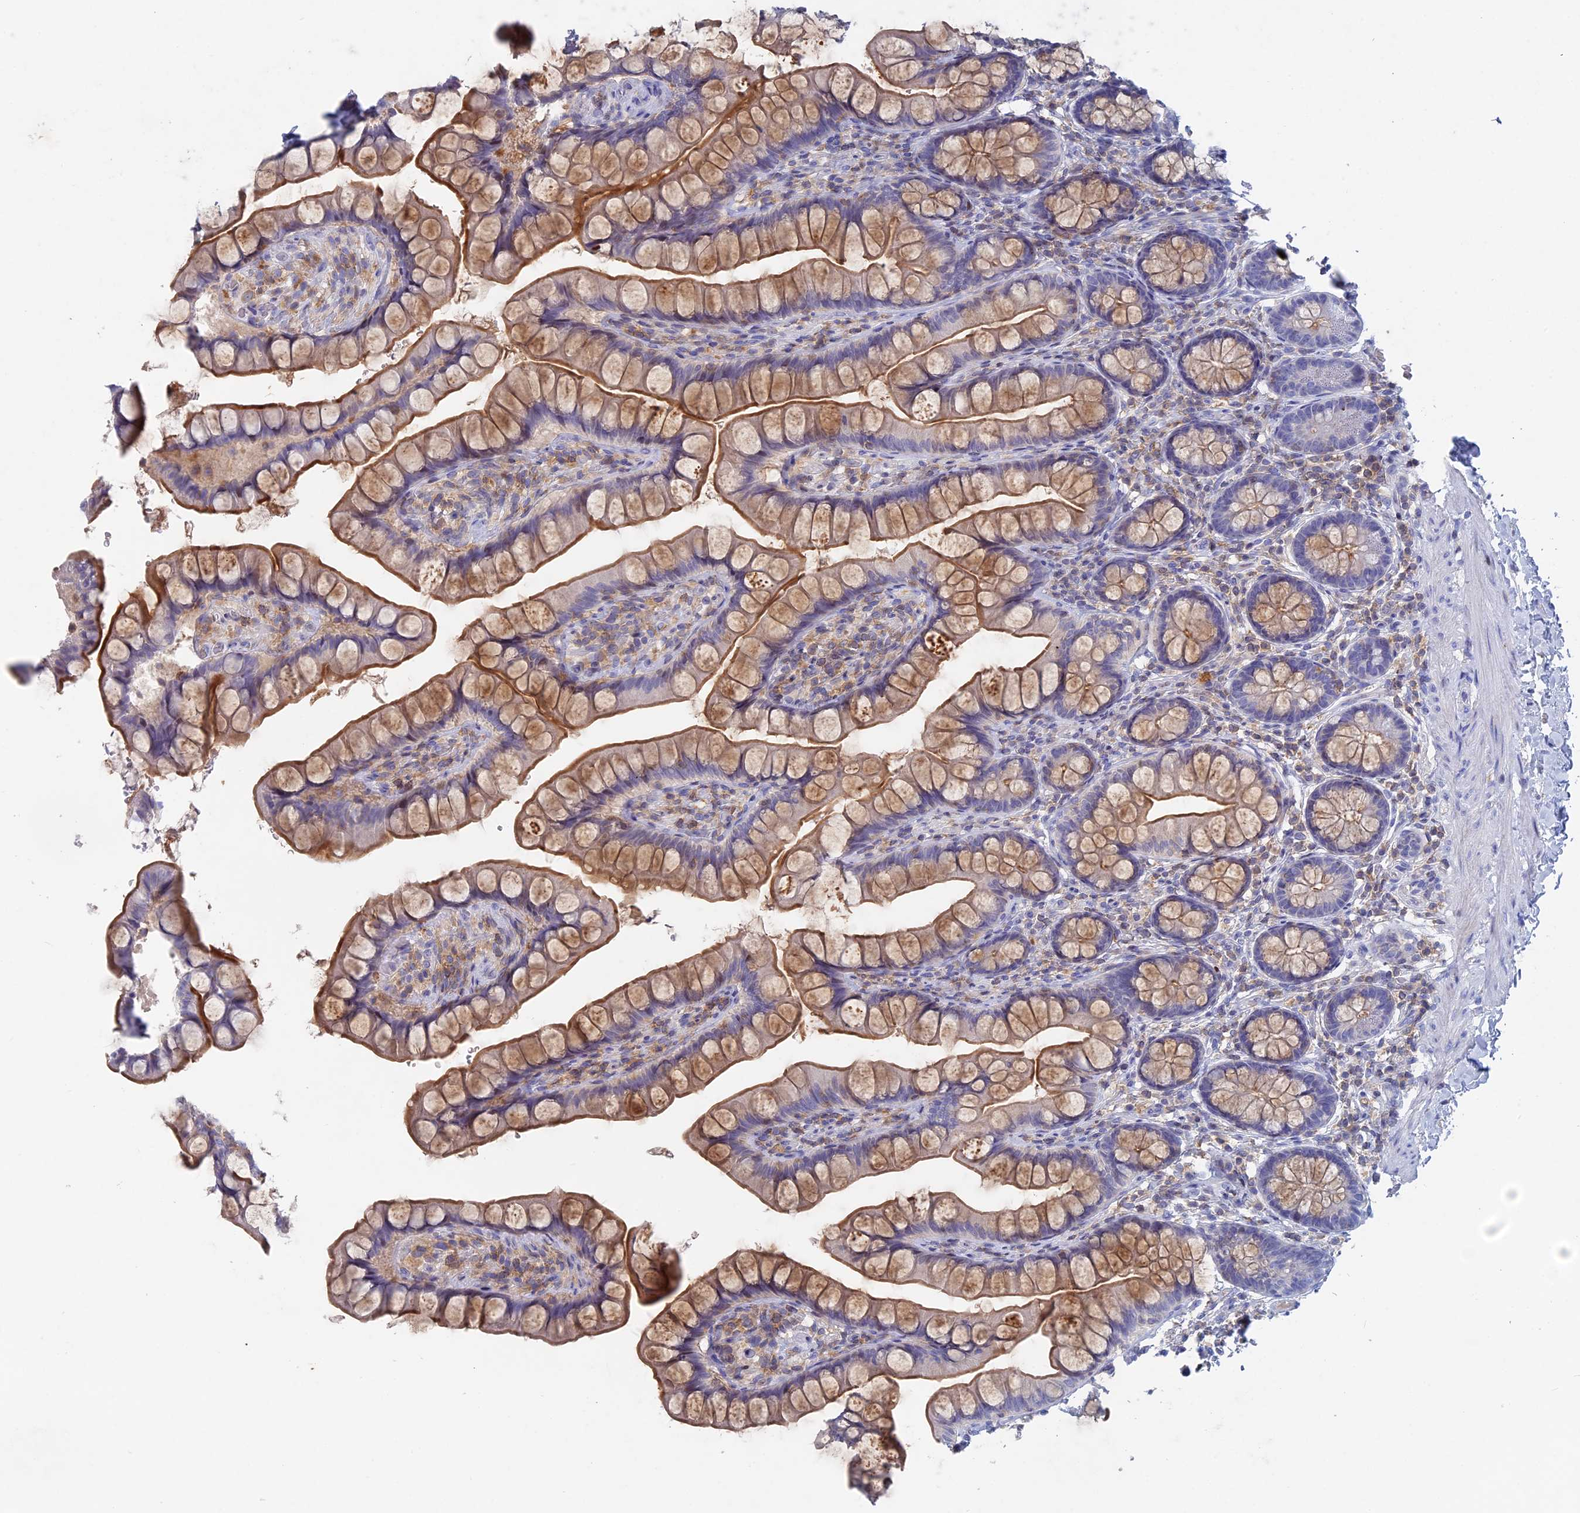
{"staining": {"intensity": "moderate", "quantity": "25%-75%", "location": "cytoplasmic/membranous"}, "tissue": "small intestine", "cell_type": "Glandular cells", "image_type": "normal", "snomed": [{"axis": "morphology", "description": "Normal tissue, NOS"}, {"axis": "topography", "description": "Small intestine"}], "caption": "A histopathology image of human small intestine stained for a protein demonstrates moderate cytoplasmic/membranous brown staining in glandular cells.", "gene": "ACP7", "patient": {"sex": "male", "age": 70}}